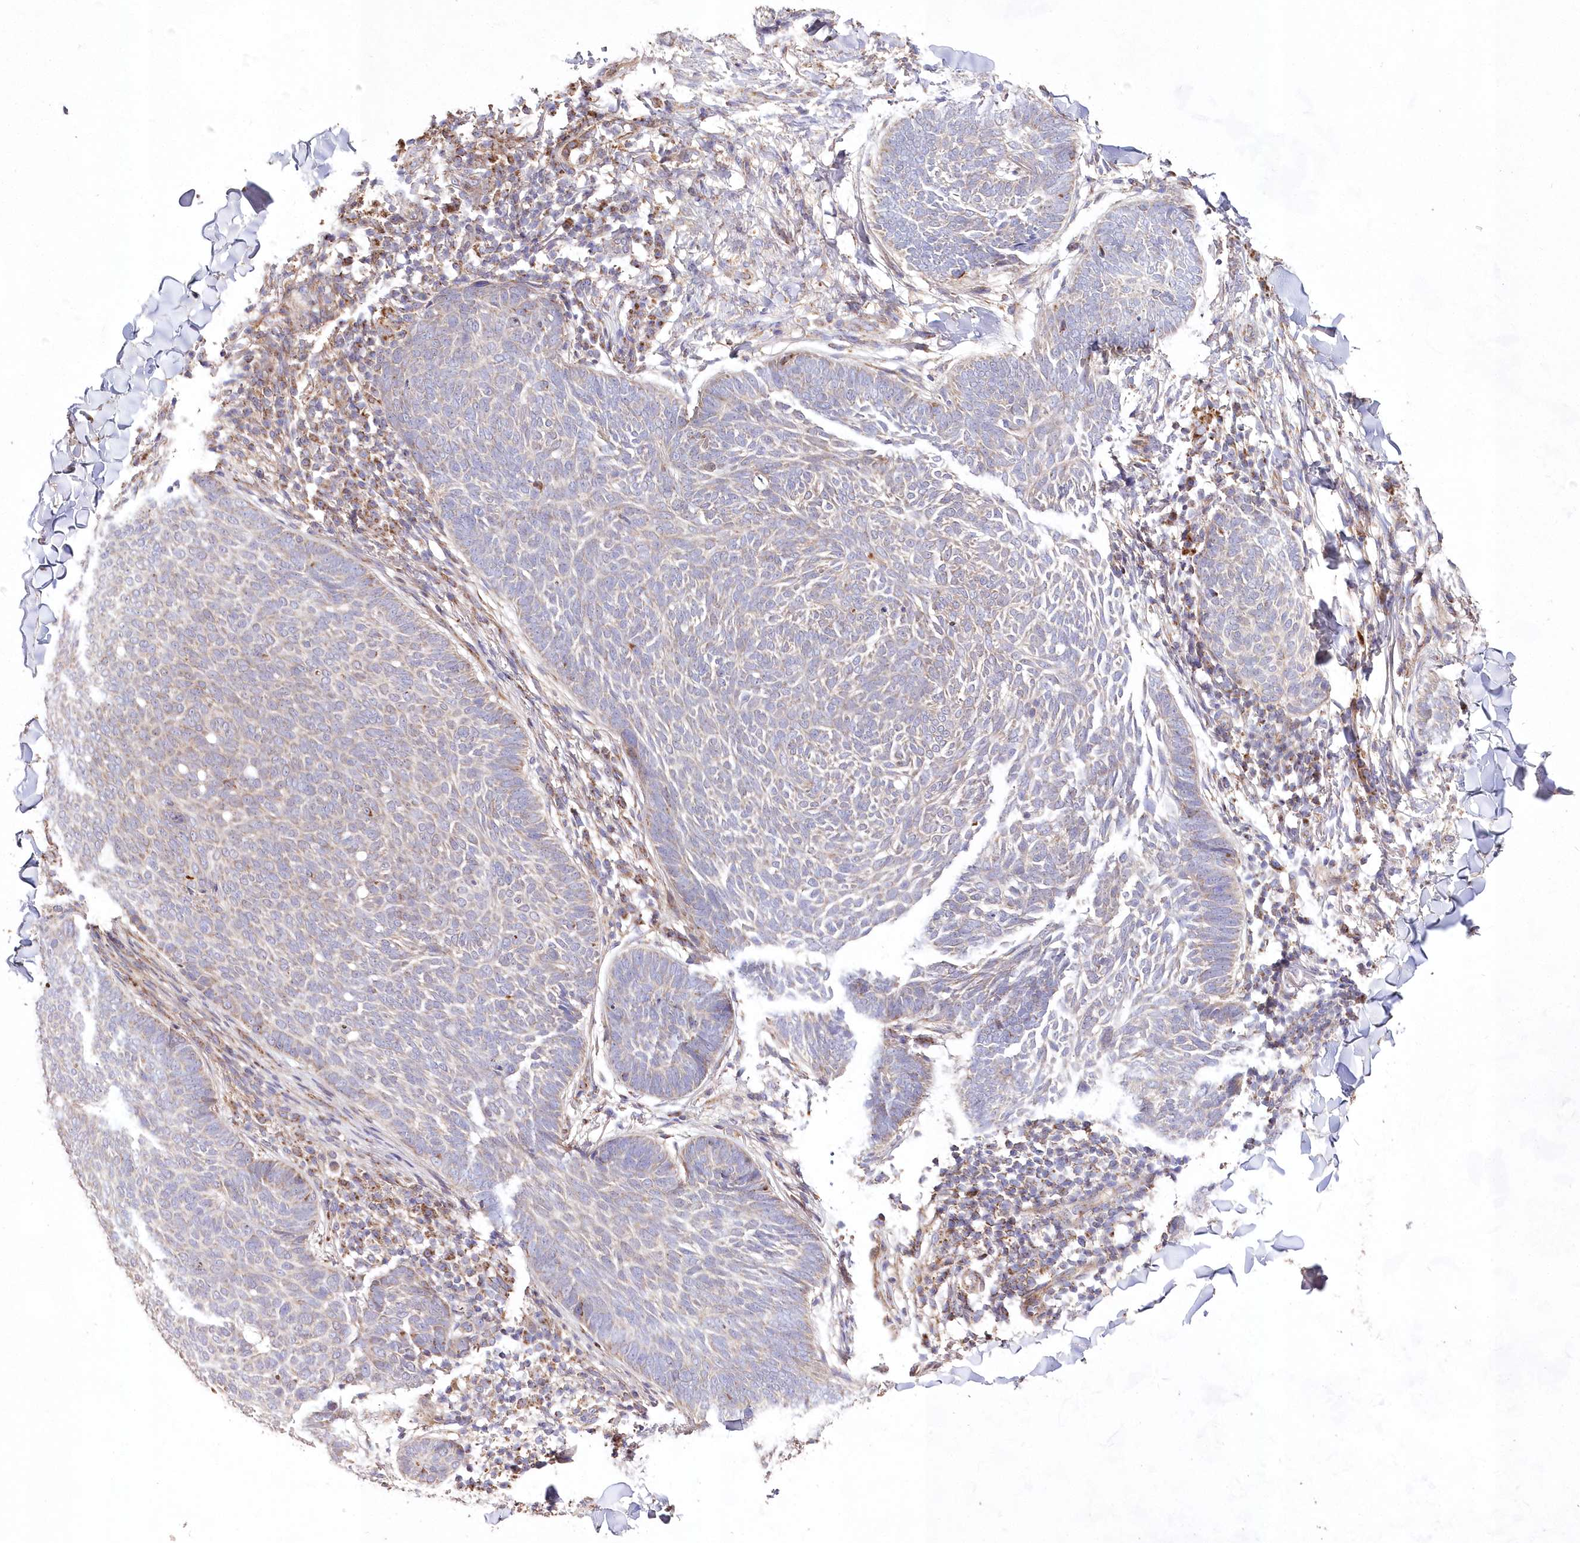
{"staining": {"intensity": "weak", "quantity": "25%-75%", "location": "cytoplasmic/membranous"}, "tissue": "skin cancer", "cell_type": "Tumor cells", "image_type": "cancer", "snomed": [{"axis": "morphology", "description": "Normal tissue, NOS"}, {"axis": "morphology", "description": "Basal cell carcinoma"}, {"axis": "topography", "description": "Skin"}], "caption": "Tumor cells exhibit low levels of weak cytoplasmic/membranous expression in about 25%-75% of cells in skin basal cell carcinoma.", "gene": "HADHB", "patient": {"sex": "male", "age": 50}}